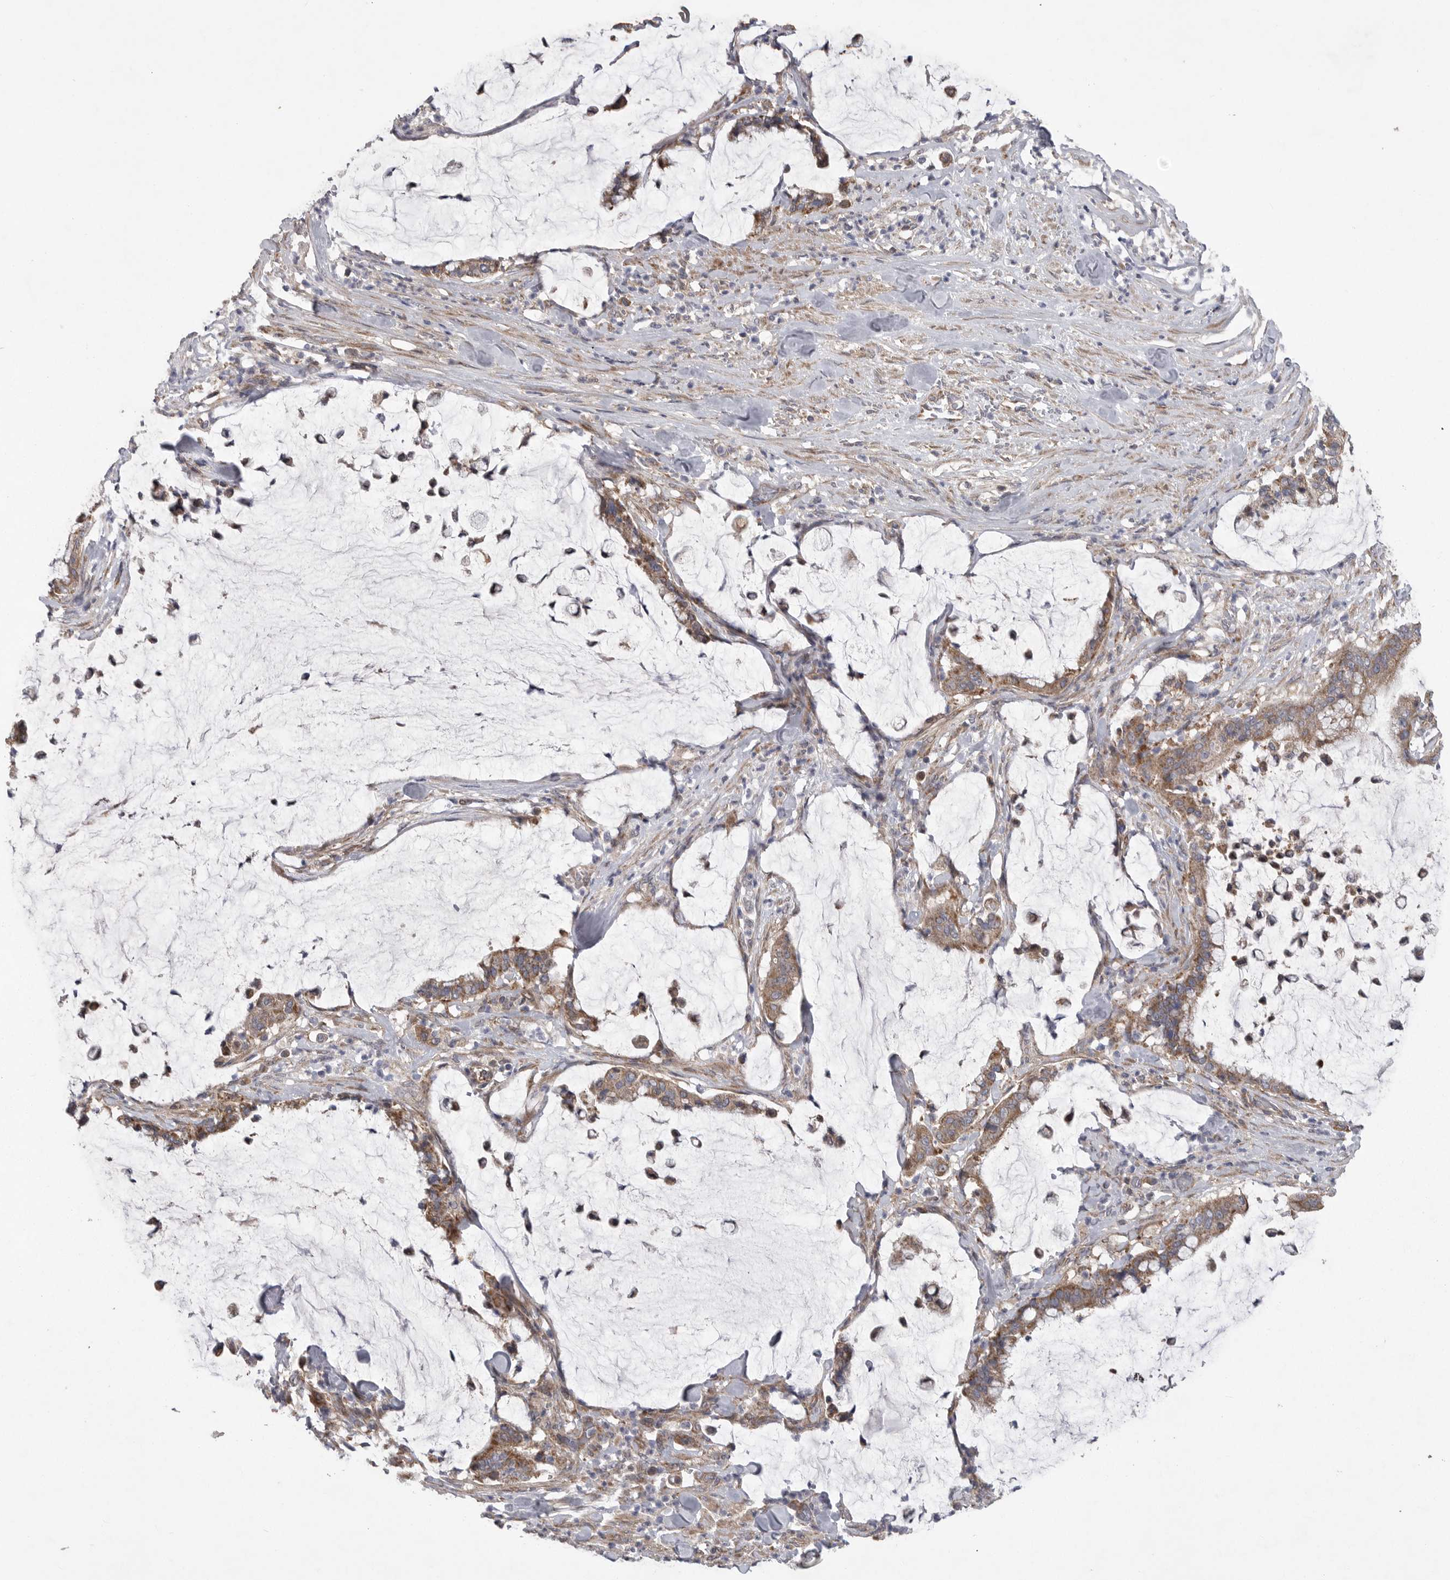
{"staining": {"intensity": "moderate", "quantity": ">75%", "location": "cytoplasmic/membranous"}, "tissue": "pancreatic cancer", "cell_type": "Tumor cells", "image_type": "cancer", "snomed": [{"axis": "morphology", "description": "Adenocarcinoma, NOS"}, {"axis": "topography", "description": "Pancreas"}], "caption": "Tumor cells exhibit moderate cytoplasmic/membranous expression in about >75% of cells in adenocarcinoma (pancreatic).", "gene": "CRP", "patient": {"sex": "male", "age": 41}}